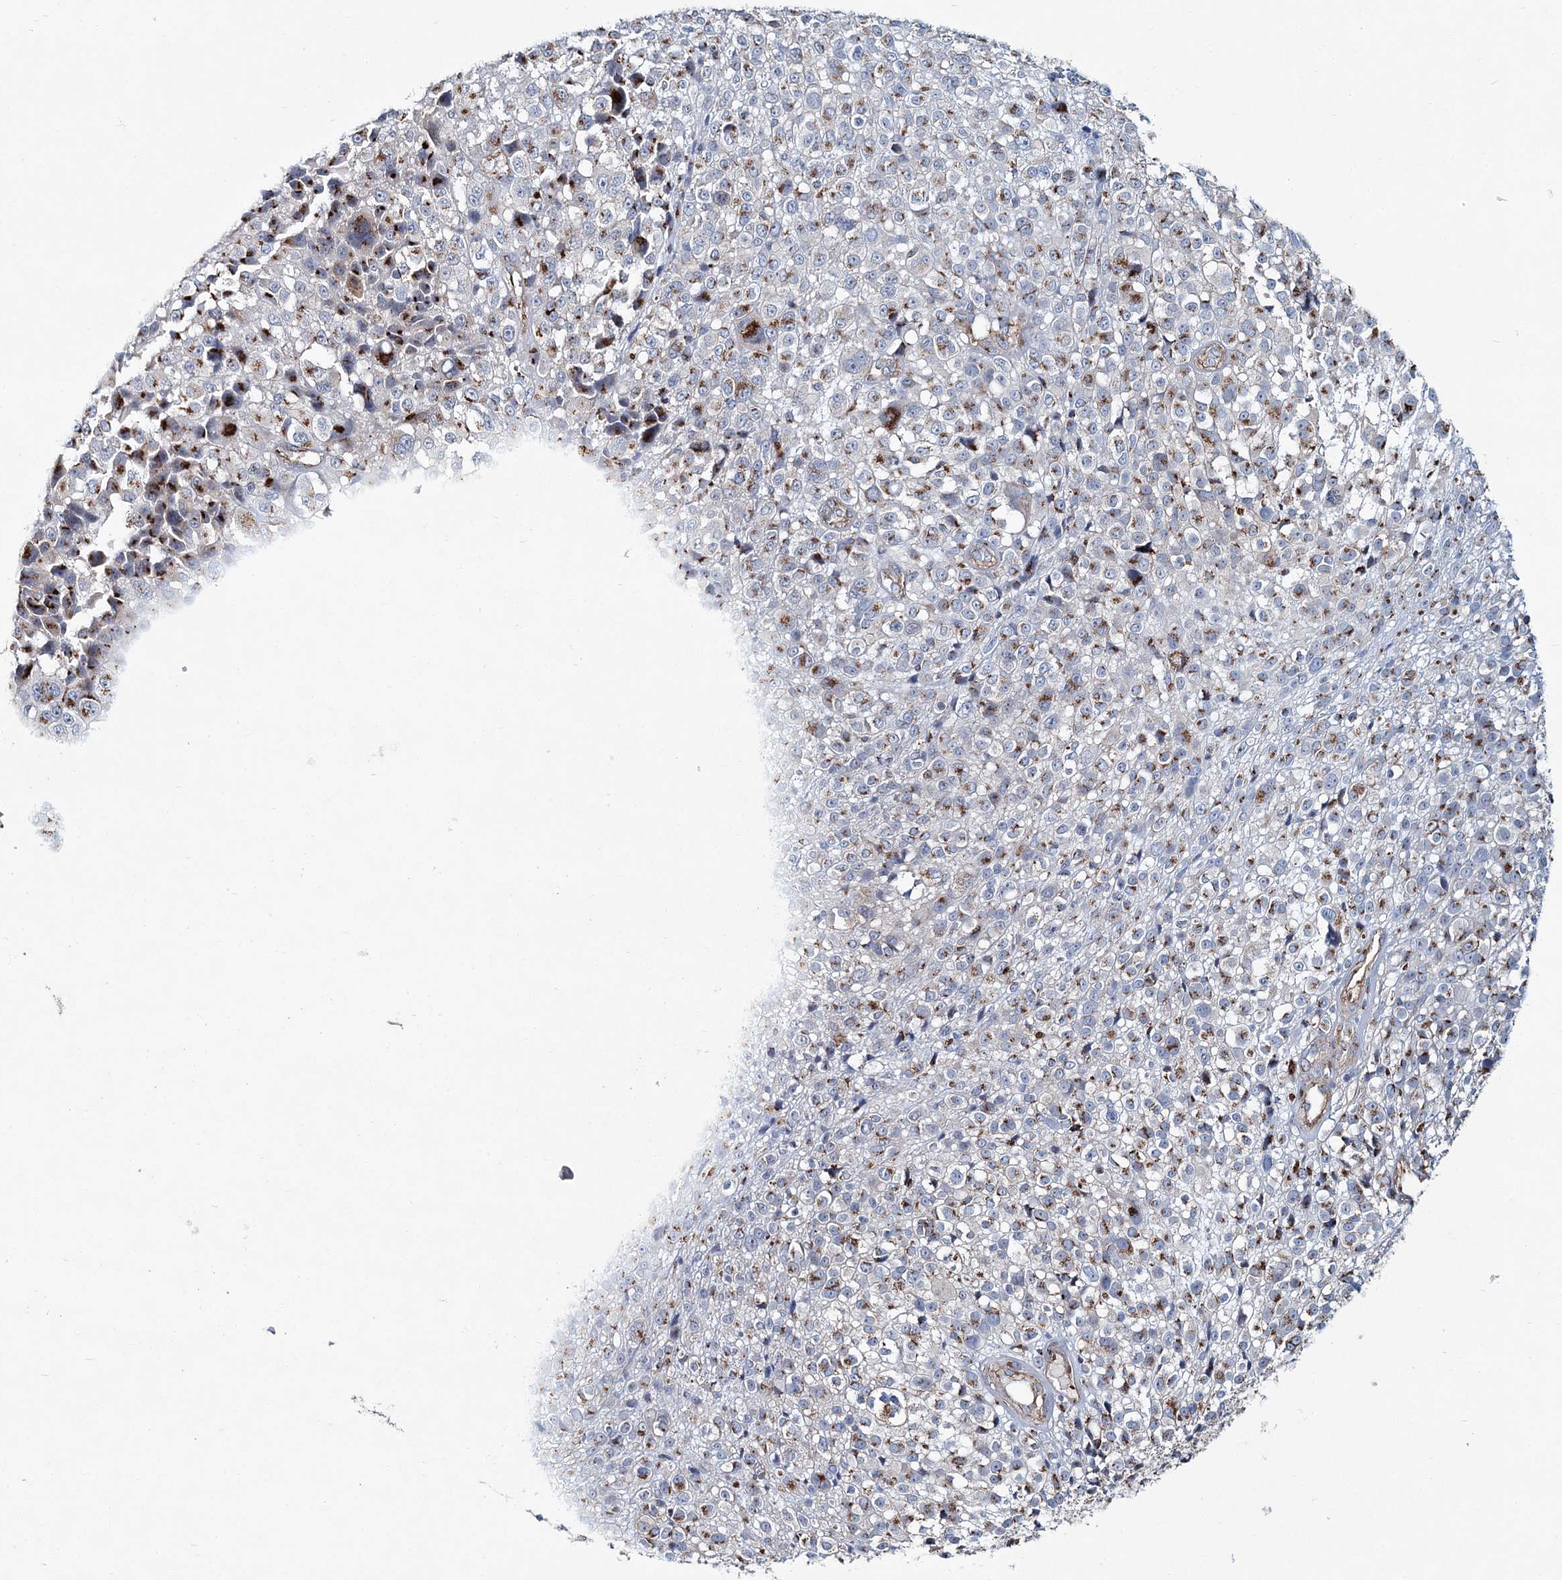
{"staining": {"intensity": "moderate", "quantity": ">75%", "location": "cytoplasmic/membranous"}, "tissue": "melanoma", "cell_type": "Tumor cells", "image_type": "cancer", "snomed": [{"axis": "morphology", "description": "Malignant melanoma, NOS"}, {"axis": "topography", "description": "Skin"}], "caption": "Immunohistochemistry (IHC) of human melanoma reveals medium levels of moderate cytoplasmic/membranous staining in about >75% of tumor cells. Nuclei are stained in blue.", "gene": "MAN1A2", "patient": {"sex": "female", "age": 55}}